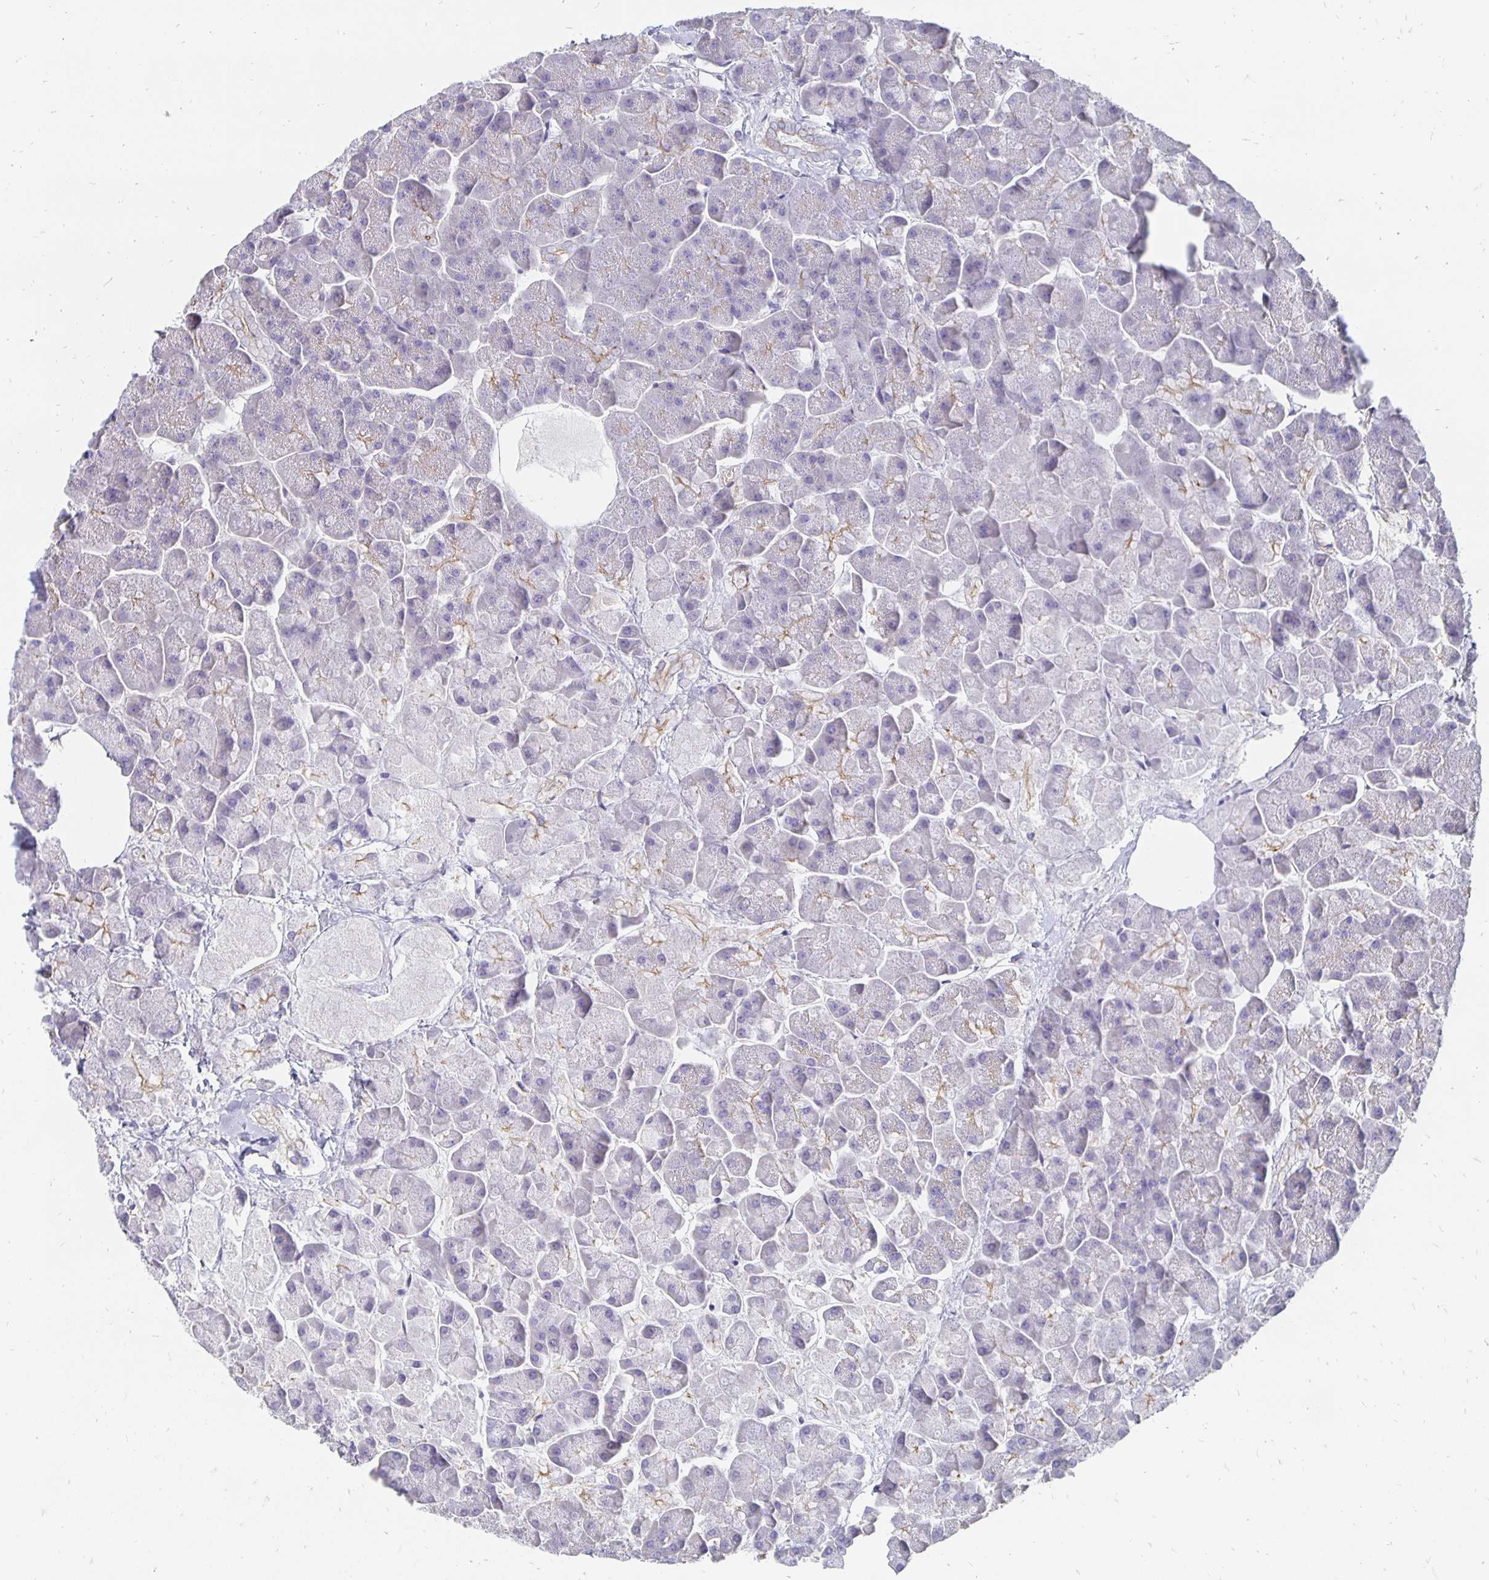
{"staining": {"intensity": "weak", "quantity": "<25%", "location": "cytoplasmic/membranous"}, "tissue": "pancreas", "cell_type": "Exocrine glandular cells", "image_type": "normal", "snomed": [{"axis": "morphology", "description": "Normal tissue, NOS"}, {"axis": "topography", "description": "Pancreas"}, {"axis": "topography", "description": "Peripheral nerve tissue"}], "caption": "A photomicrograph of pancreas stained for a protein exhibits no brown staining in exocrine glandular cells. (DAB immunohistochemistry visualized using brightfield microscopy, high magnification).", "gene": "APOB", "patient": {"sex": "male", "age": 54}}